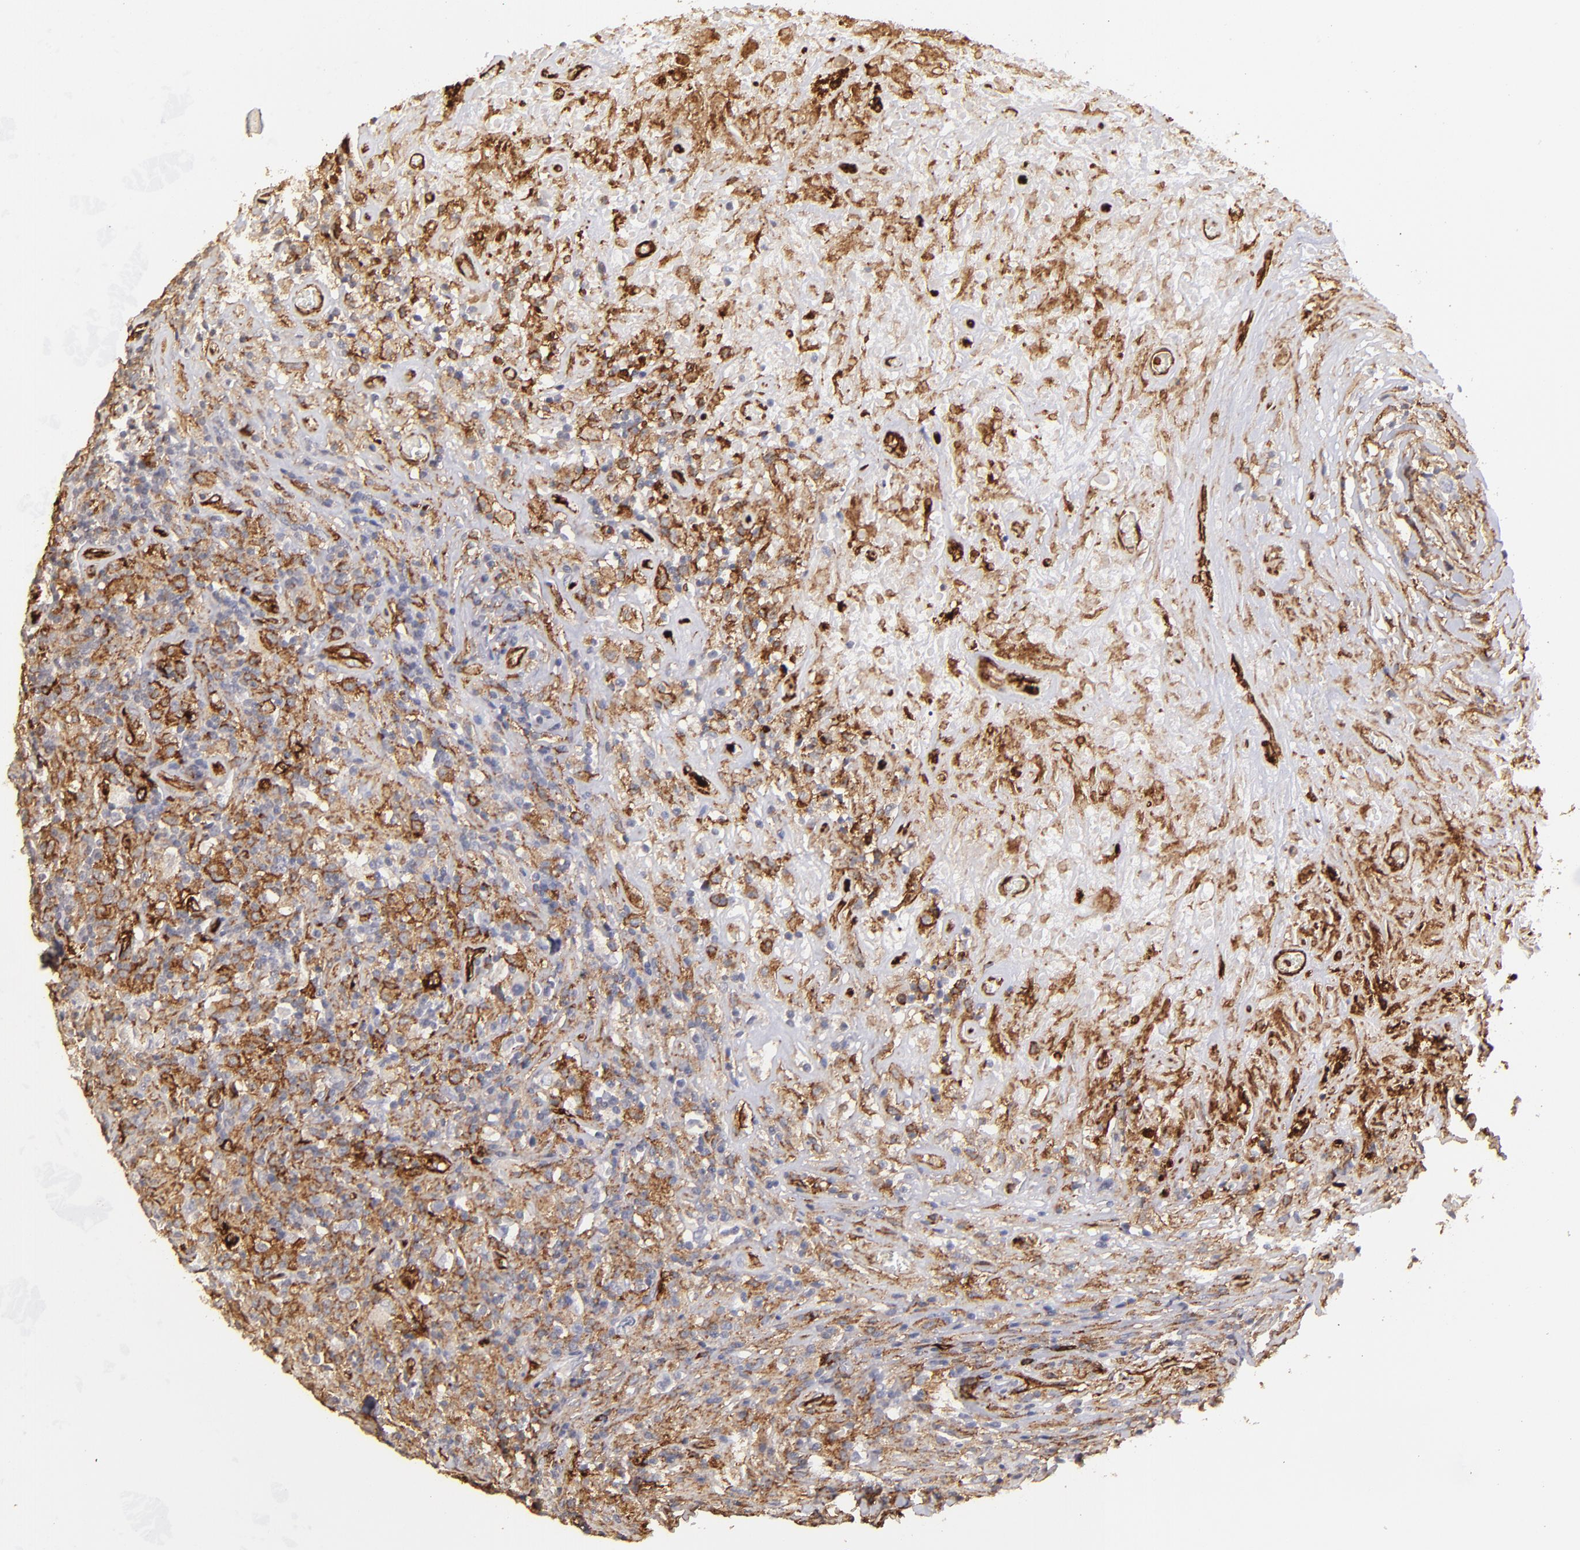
{"staining": {"intensity": "negative", "quantity": "none", "location": "none"}, "tissue": "lymphoma", "cell_type": "Tumor cells", "image_type": "cancer", "snomed": [{"axis": "morphology", "description": "Hodgkin's disease, NOS"}, {"axis": "topography", "description": "Lymph node"}], "caption": "This photomicrograph is of Hodgkin's disease stained with immunohistochemistry to label a protein in brown with the nuclei are counter-stained blue. There is no expression in tumor cells. (DAB IHC with hematoxylin counter stain).", "gene": "DYSF", "patient": {"sex": "male", "age": 46}}